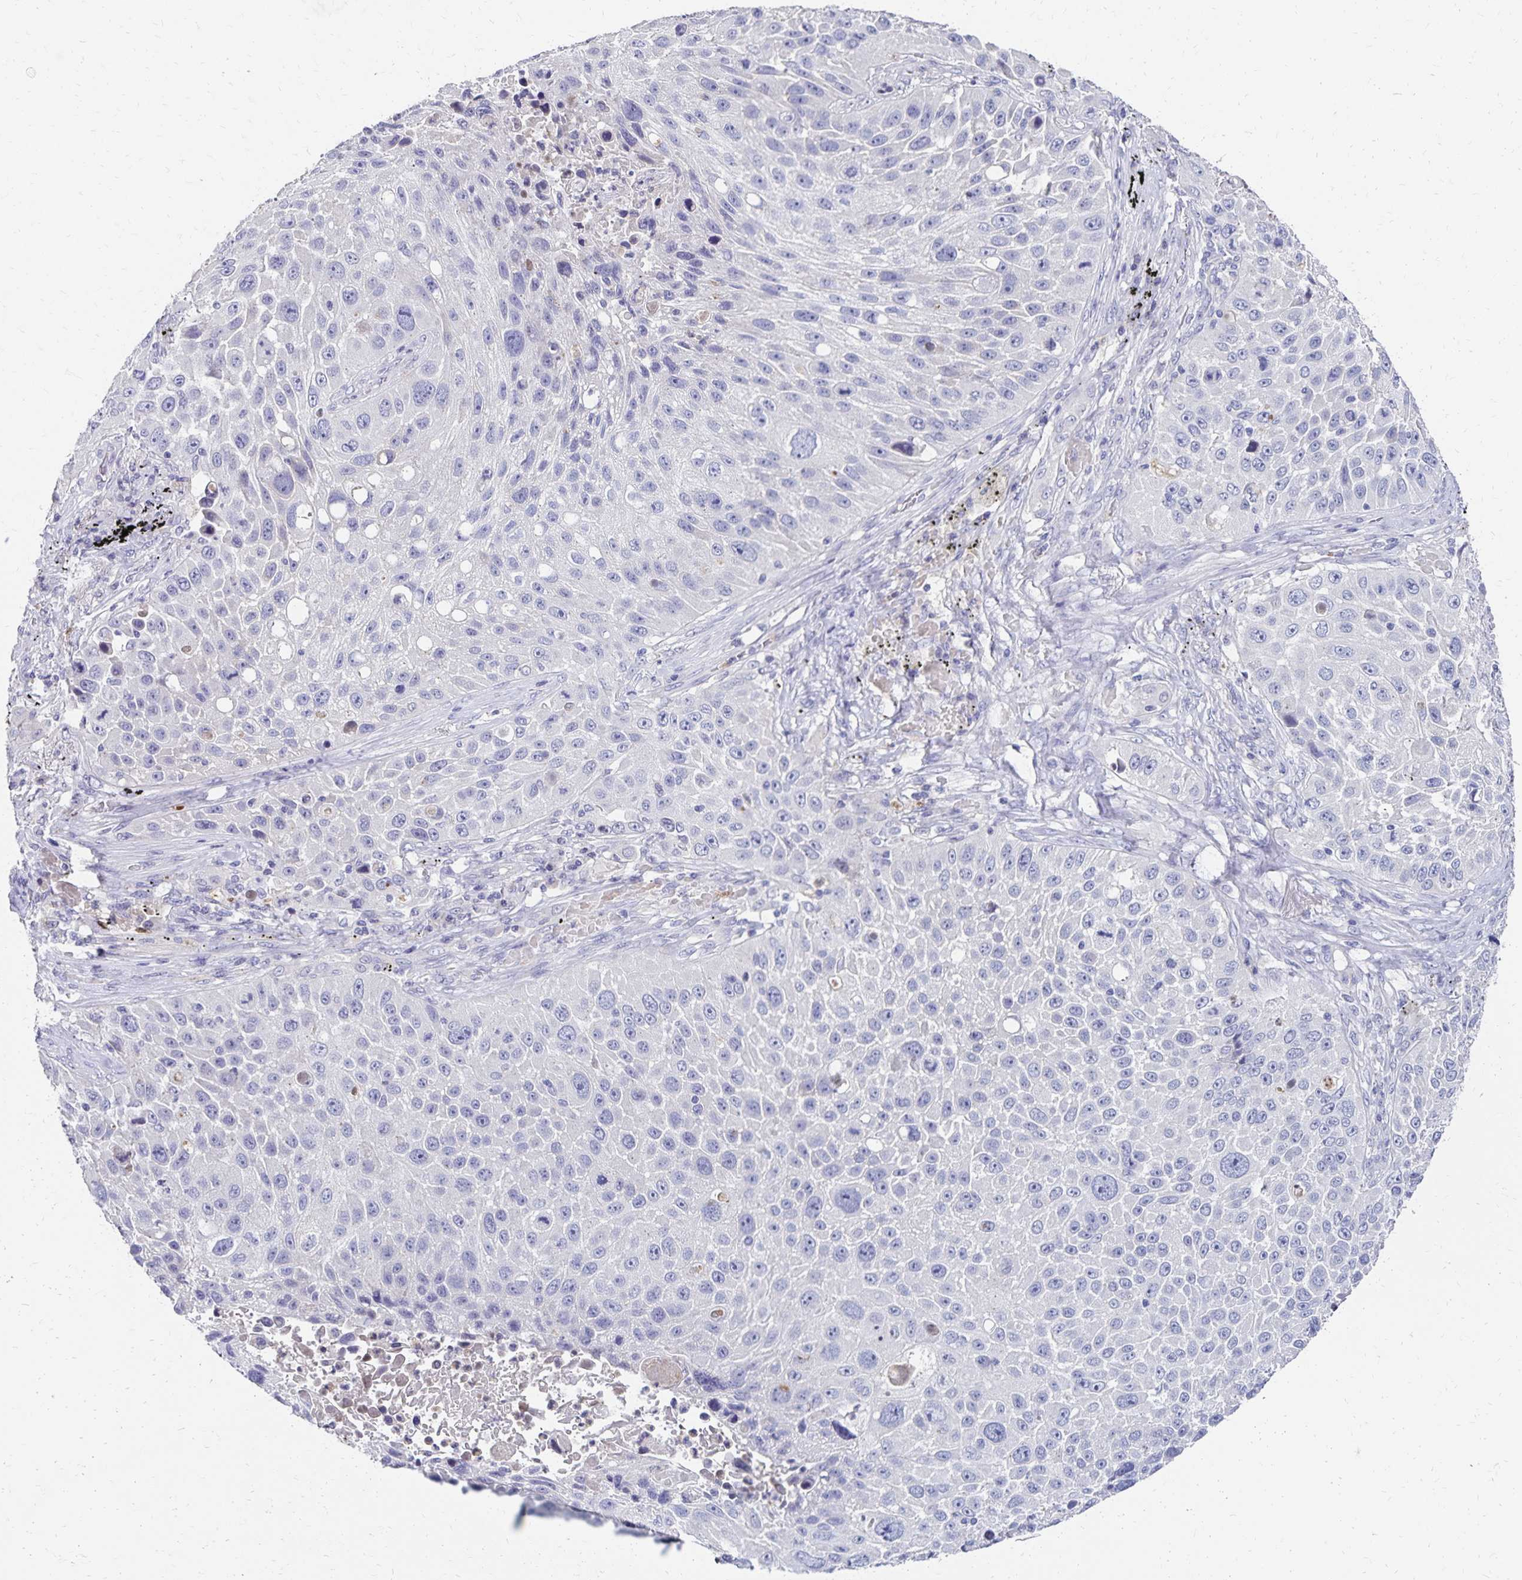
{"staining": {"intensity": "negative", "quantity": "none", "location": "none"}, "tissue": "lung cancer", "cell_type": "Tumor cells", "image_type": "cancer", "snomed": [{"axis": "morphology", "description": "Normal morphology"}, {"axis": "morphology", "description": "Squamous cell carcinoma, NOS"}, {"axis": "topography", "description": "Lymph node"}, {"axis": "topography", "description": "Lung"}], "caption": "DAB (3,3'-diaminobenzidine) immunohistochemical staining of human squamous cell carcinoma (lung) displays no significant positivity in tumor cells.", "gene": "PAX5", "patient": {"sex": "male", "age": 67}}